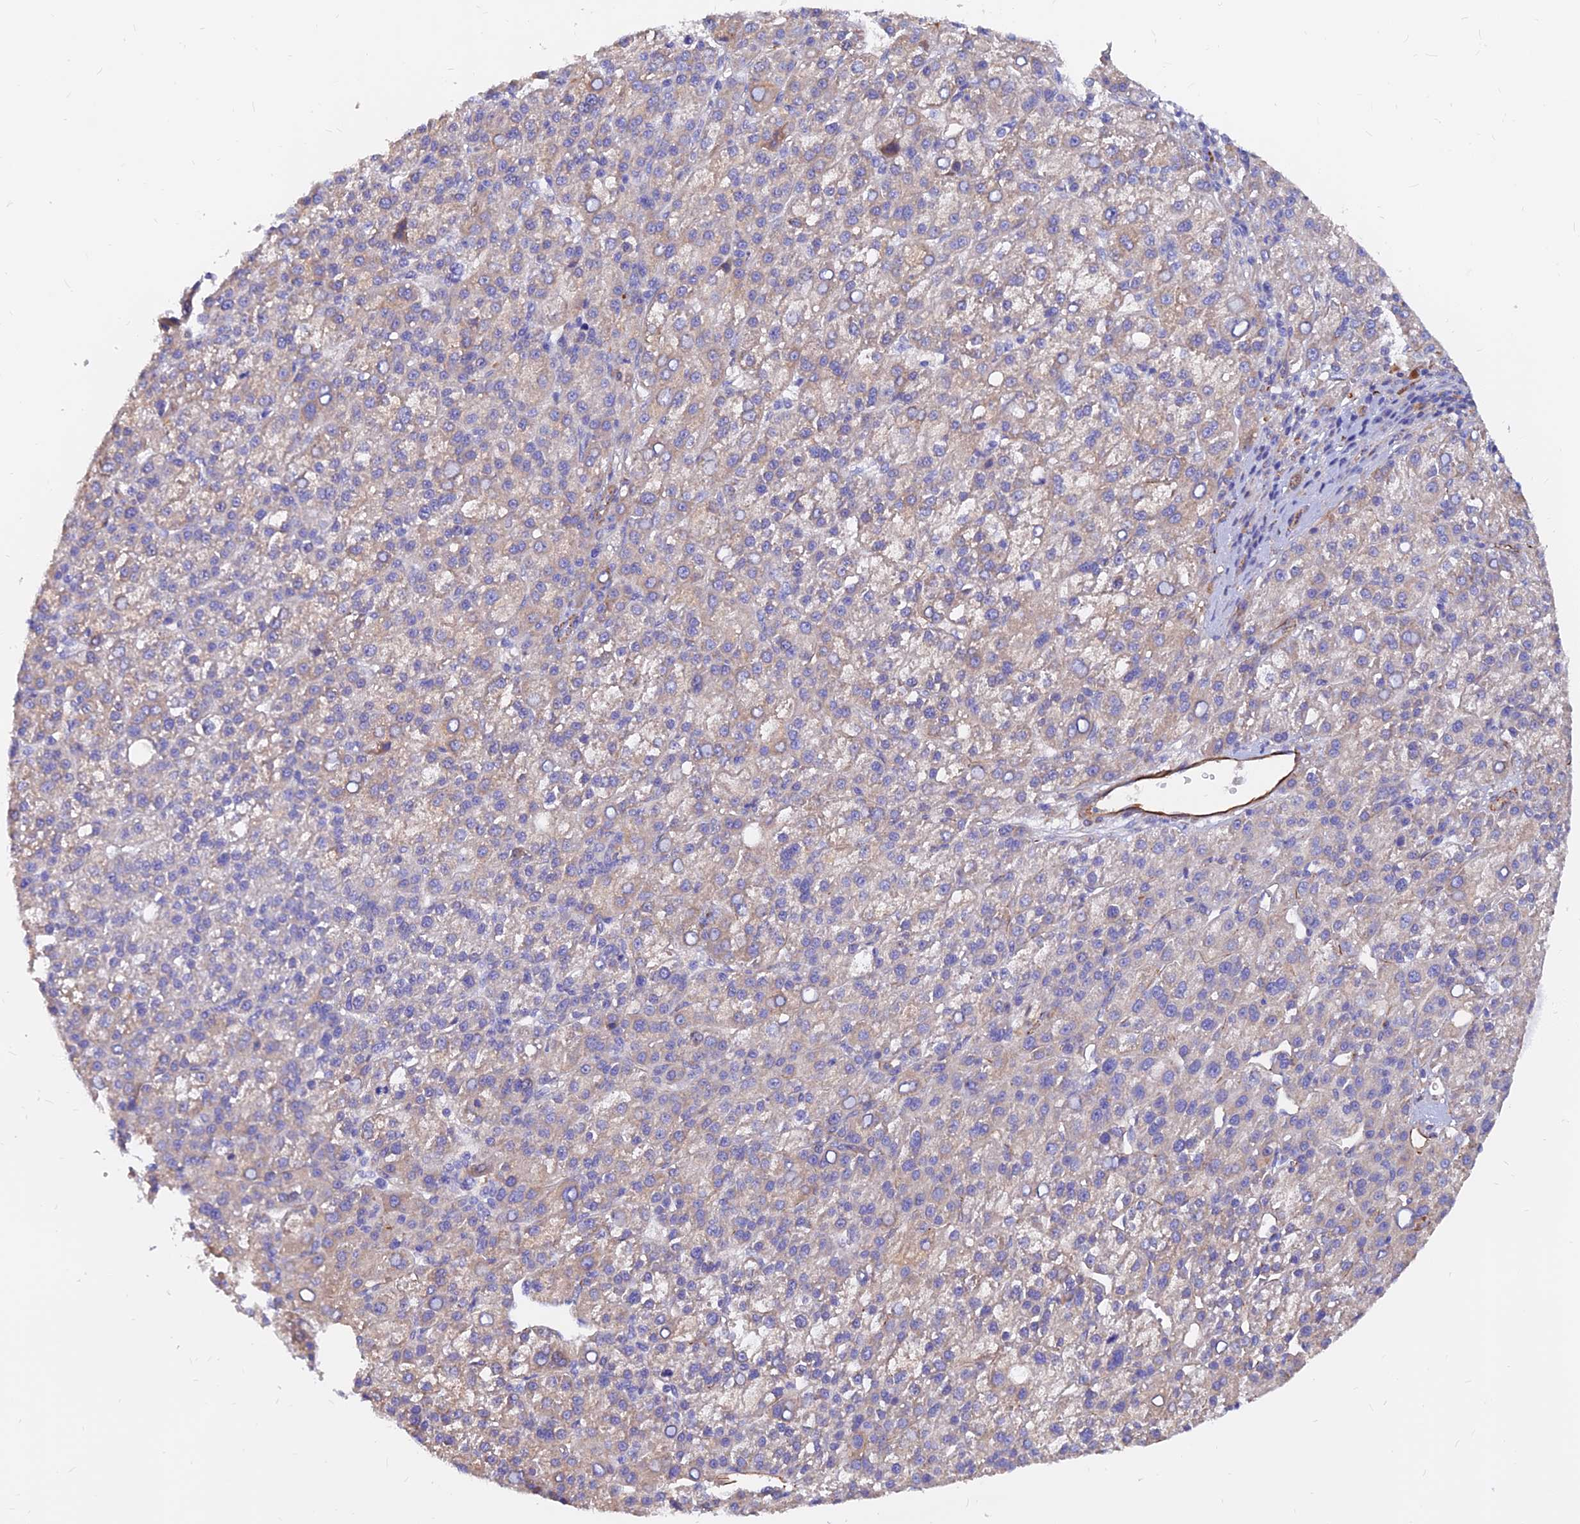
{"staining": {"intensity": "negative", "quantity": "none", "location": "none"}, "tissue": "liver cancer", "cell_type": "Tumor cells", "image_type": "cancer", "snomed": [{"axis": "morphology", "description": "Carcinoma, Hepatocellular, NOS"}, {"axis": "topography", "description": "Liver"}], "caption": "The photomicrograph shows no staining of tumor cells in liver hepatocellular carcinoma.", "gene": "CDK18", "patient": {"sex": "female", "age": 58}}